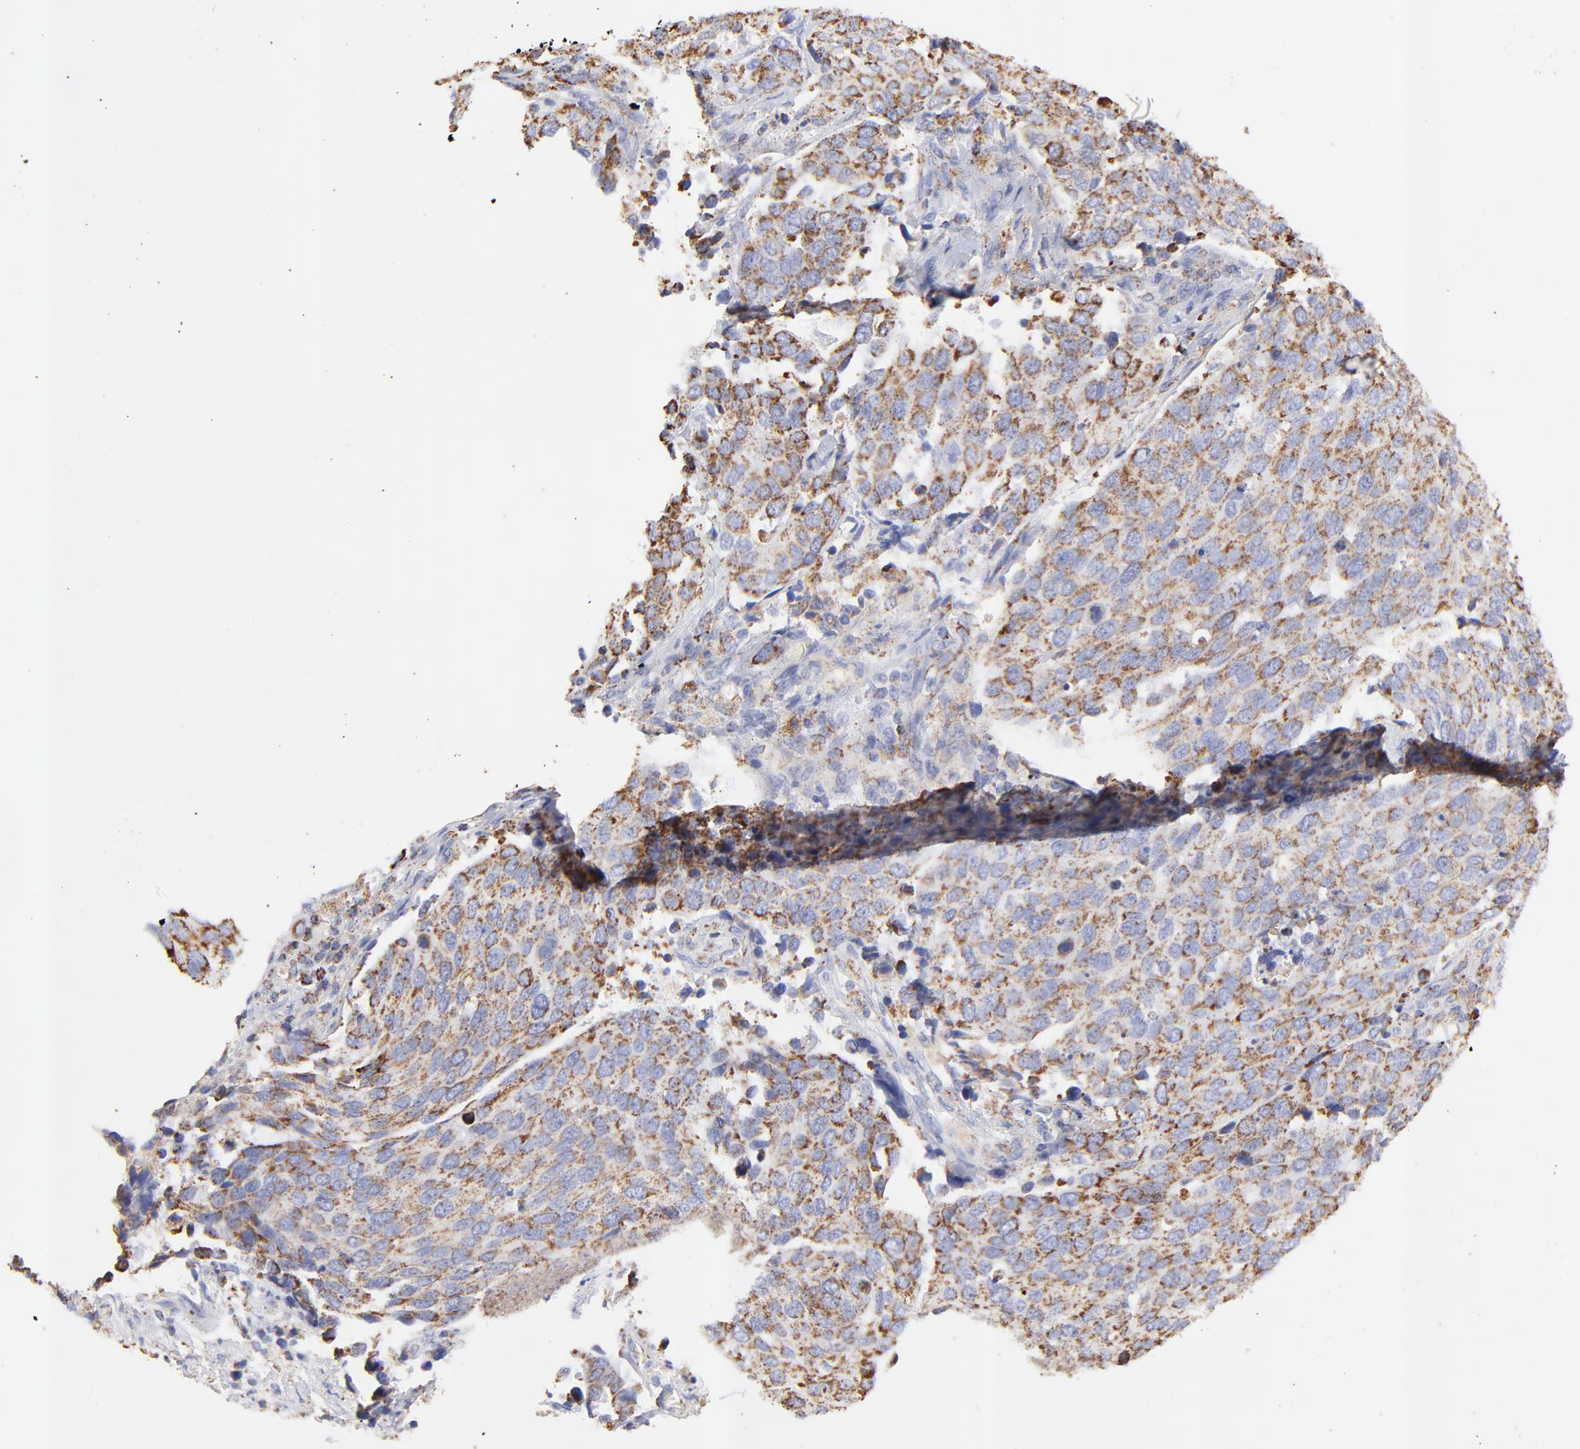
{"staining": {"intensity": "moderate", "quantity": ">75%", "location": "cytoplasmic/membranous"}, "tissue": "cervical cancer", "cell_type": "Tumor cells", "image_type": "cancer", "snomed": [{"axis": "morphology", "description": "Squamous cell carcinoma, NOS"}, {"axis": "topography", "description": "Cervix"}], "caption": "A photomicrograph of human squamous cell carcinoma (cervical) stained for a protein shows moderate cytoplasmic/membranous brown staining in tumor cells.", "gene": "COX4I1", "patient": {"sex": "female", "age": 54}}